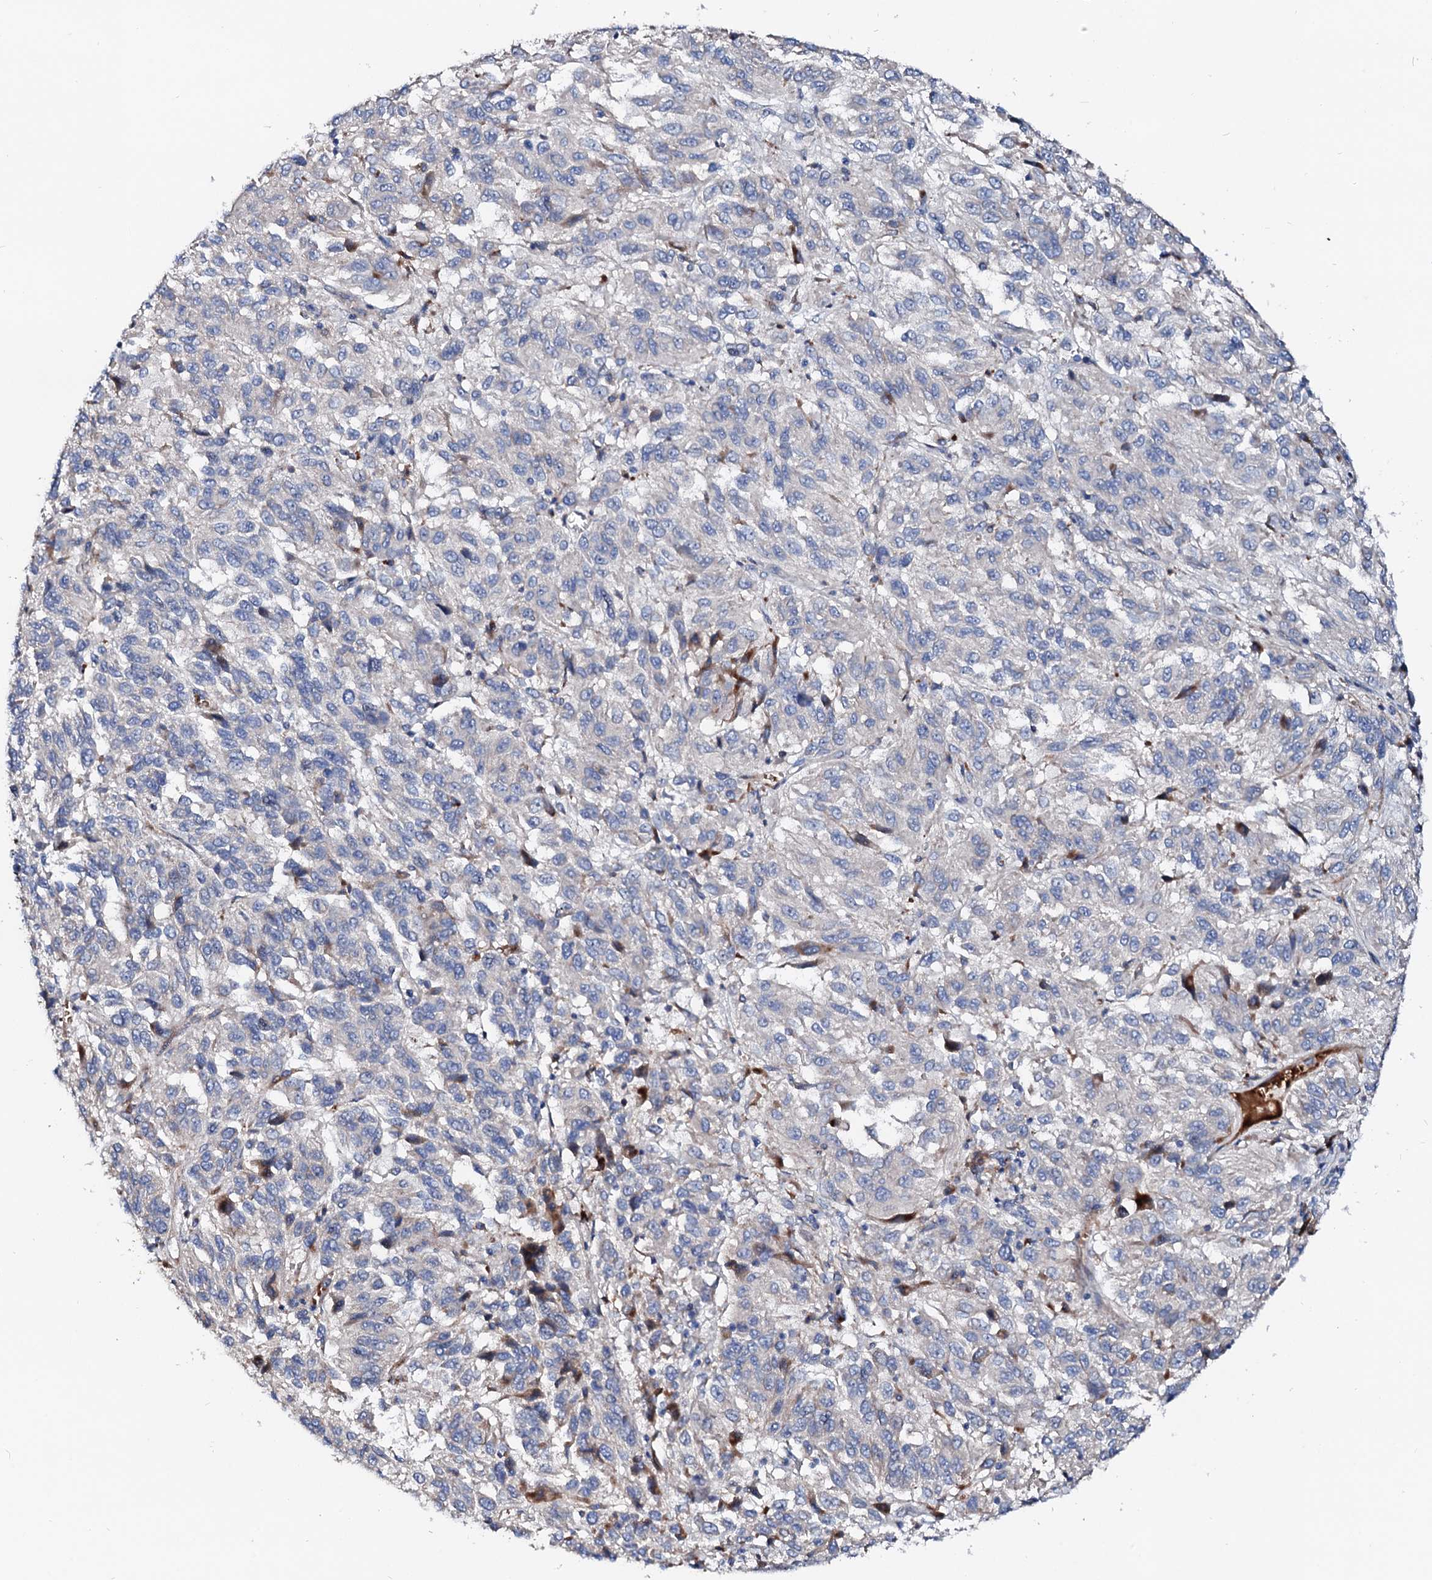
{"staining": {"intensity": "negative", "quantity": "none", "location": "none"}, "tissue": "melanoma", "cell_type": "Tumor cells", "image_type": "cancer", "snomed": [{"axis": "morphology", "description": "Malignant melanoma, Metastatic site"}, {"axis": "topography", "description": "Lung"}], "caption": "Protein analysis of melanoma reveals no significant expression in tumor cells.", "gene": "SLC10A7", "patient": {"sex": "male", "age": 64}}